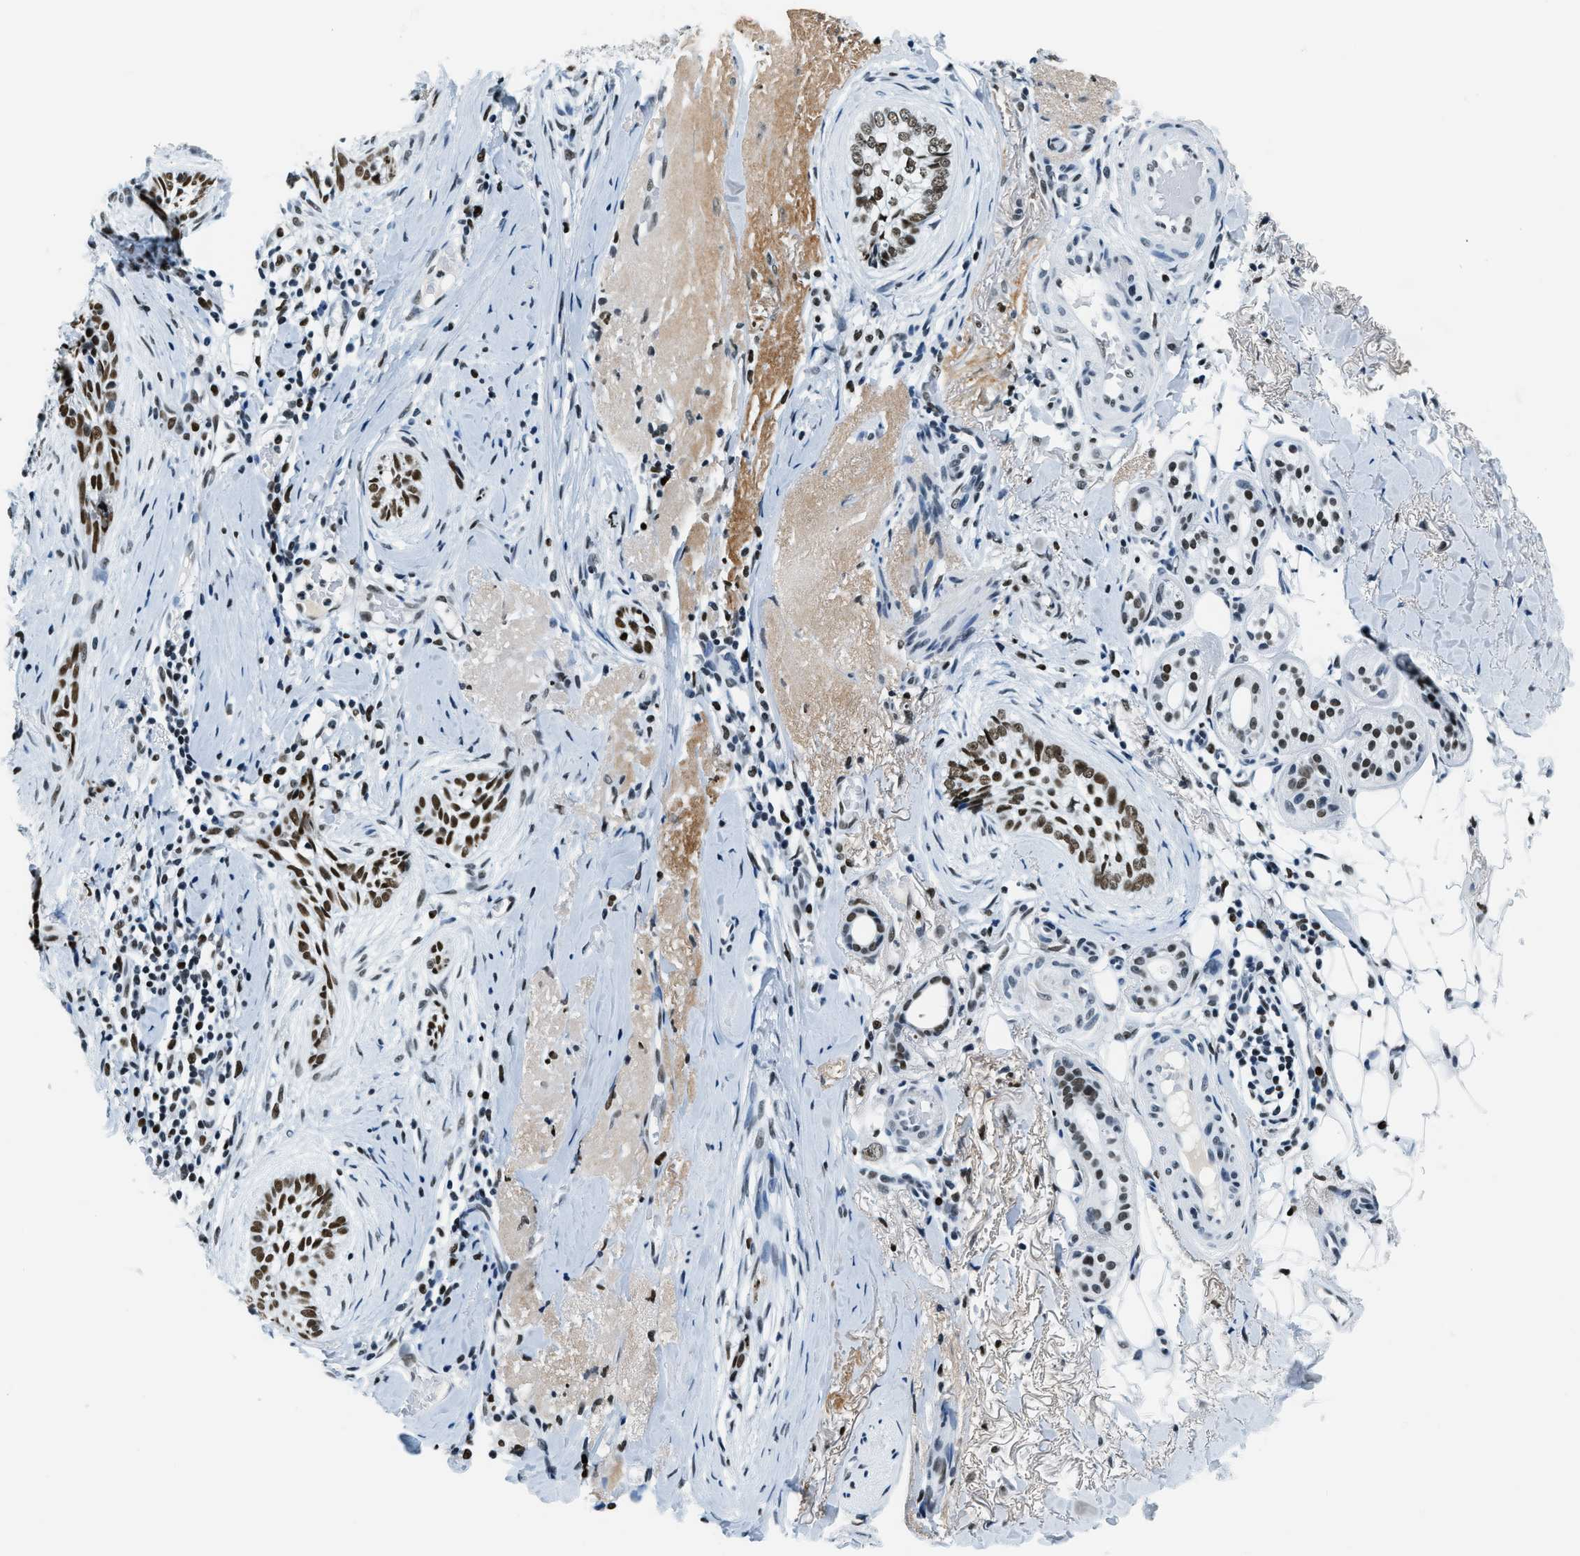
{"staining": {"intensity": "moderate", "quantity": ">75%", "location": "nuclear"}, "tissue": "skin cancer", "cell_type": "Tumor cells", "image_type": "cancer", "snomed": [{"axis": "morphology", "description": "Basal cell carcinoma"}, {"axis": "topography", "description": "Skin"}], "caption": "Immunohistochemical staining of human skin cancer shows medium levels of moderate nuclear protein expression in about >75% of tumor cells. Using DAB (3,3'-diaminobenzidine) (brown) and hematoxylin (blue) stains, captured at high magnification using brightfield microscopy.", "gene": "TOP1", "patient": {"sex": "female", "age": 88}}